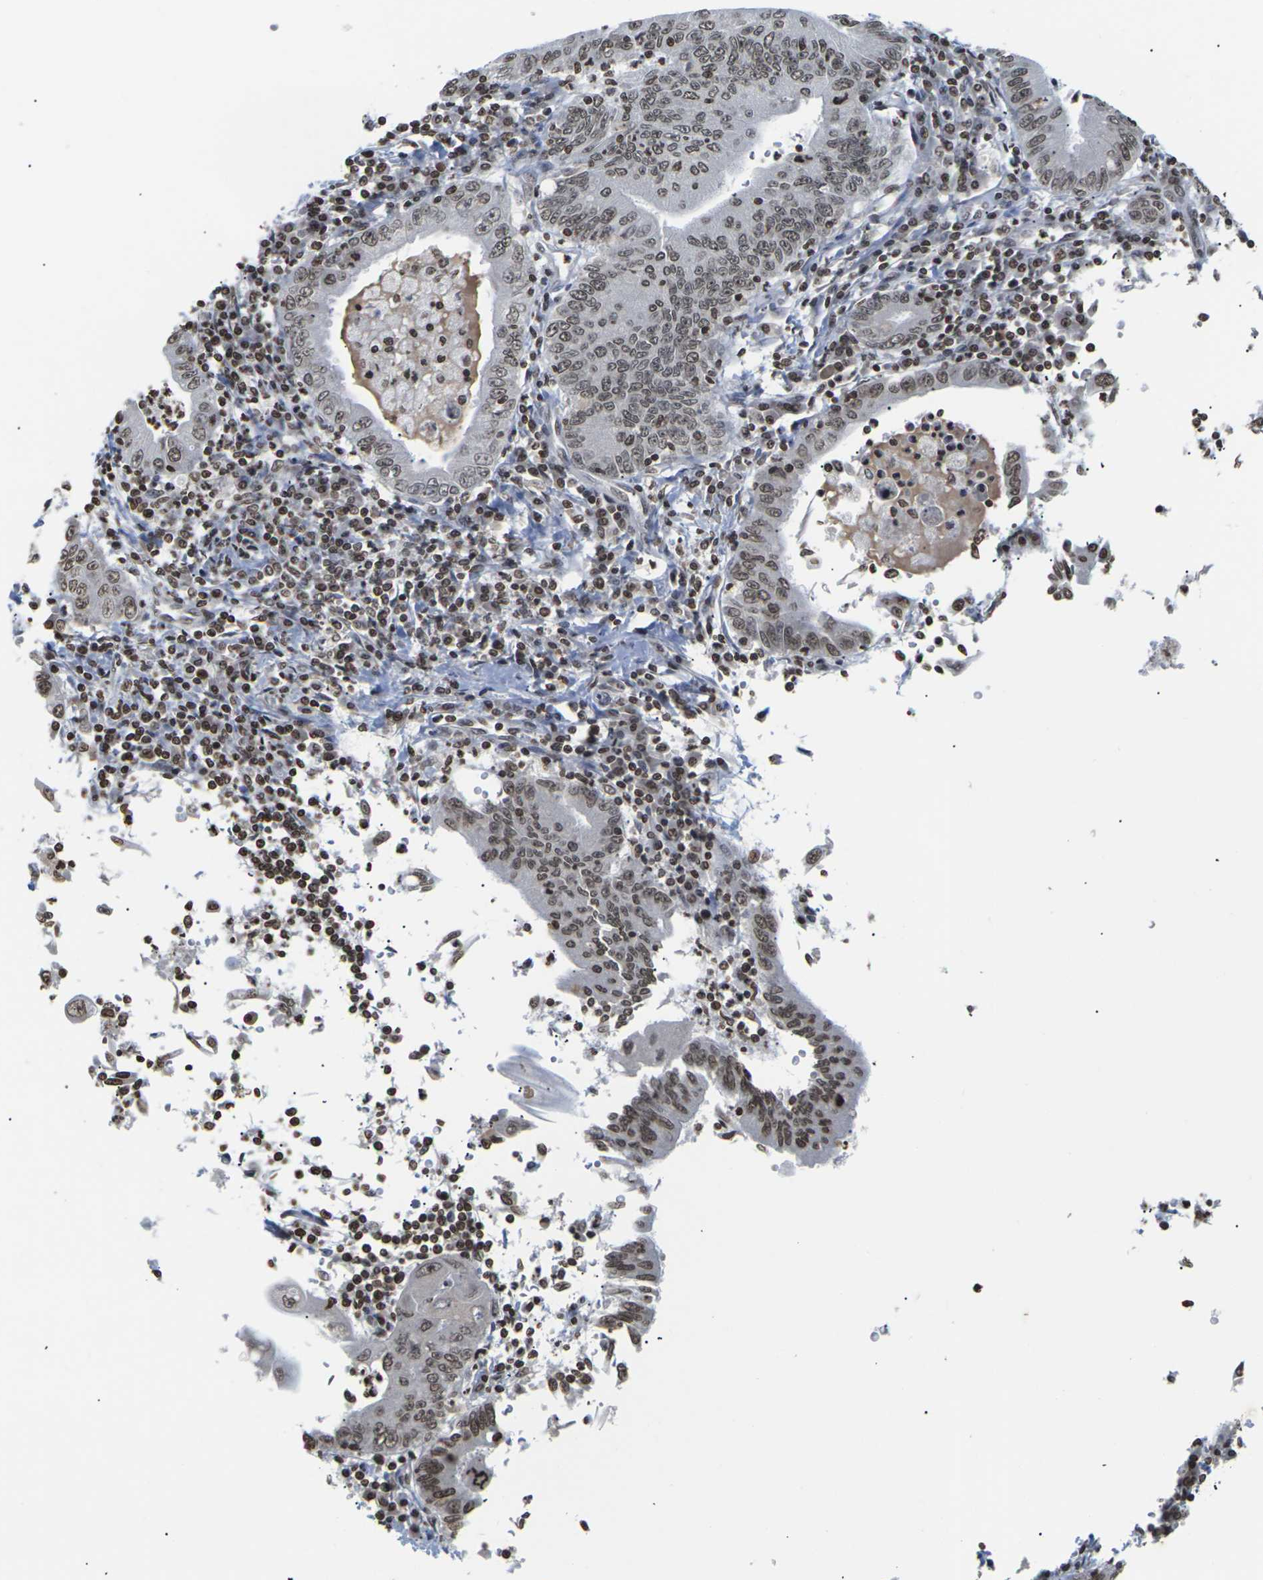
{"staining": {"intensity": "moderate", "quantity": ">75%", "location": "nuclear"}, "tissue": "stomach cancer", "cell_type": "Tumor cells", "image_type": "cancer", "snomed": [{"axis": "morphology", "description": "Normal tissue, NOS"}, {"axis": "morphology", "description": "Adenocarcinoma, NOS"}, {"axis": "topography", "description": "Esophagus"}, {"axis": "topography", "description": "Stomach, upper"}, {"axis": "topography", "description": "Peripheral nerve tissue"}], "caption": "An image of adenocarcinoma (stomach) stained for a protein reveals moderate nuclear brown staining in tumor cells.", "gene": "ETV5", "patient": {"sex": "male", "age": 62}}